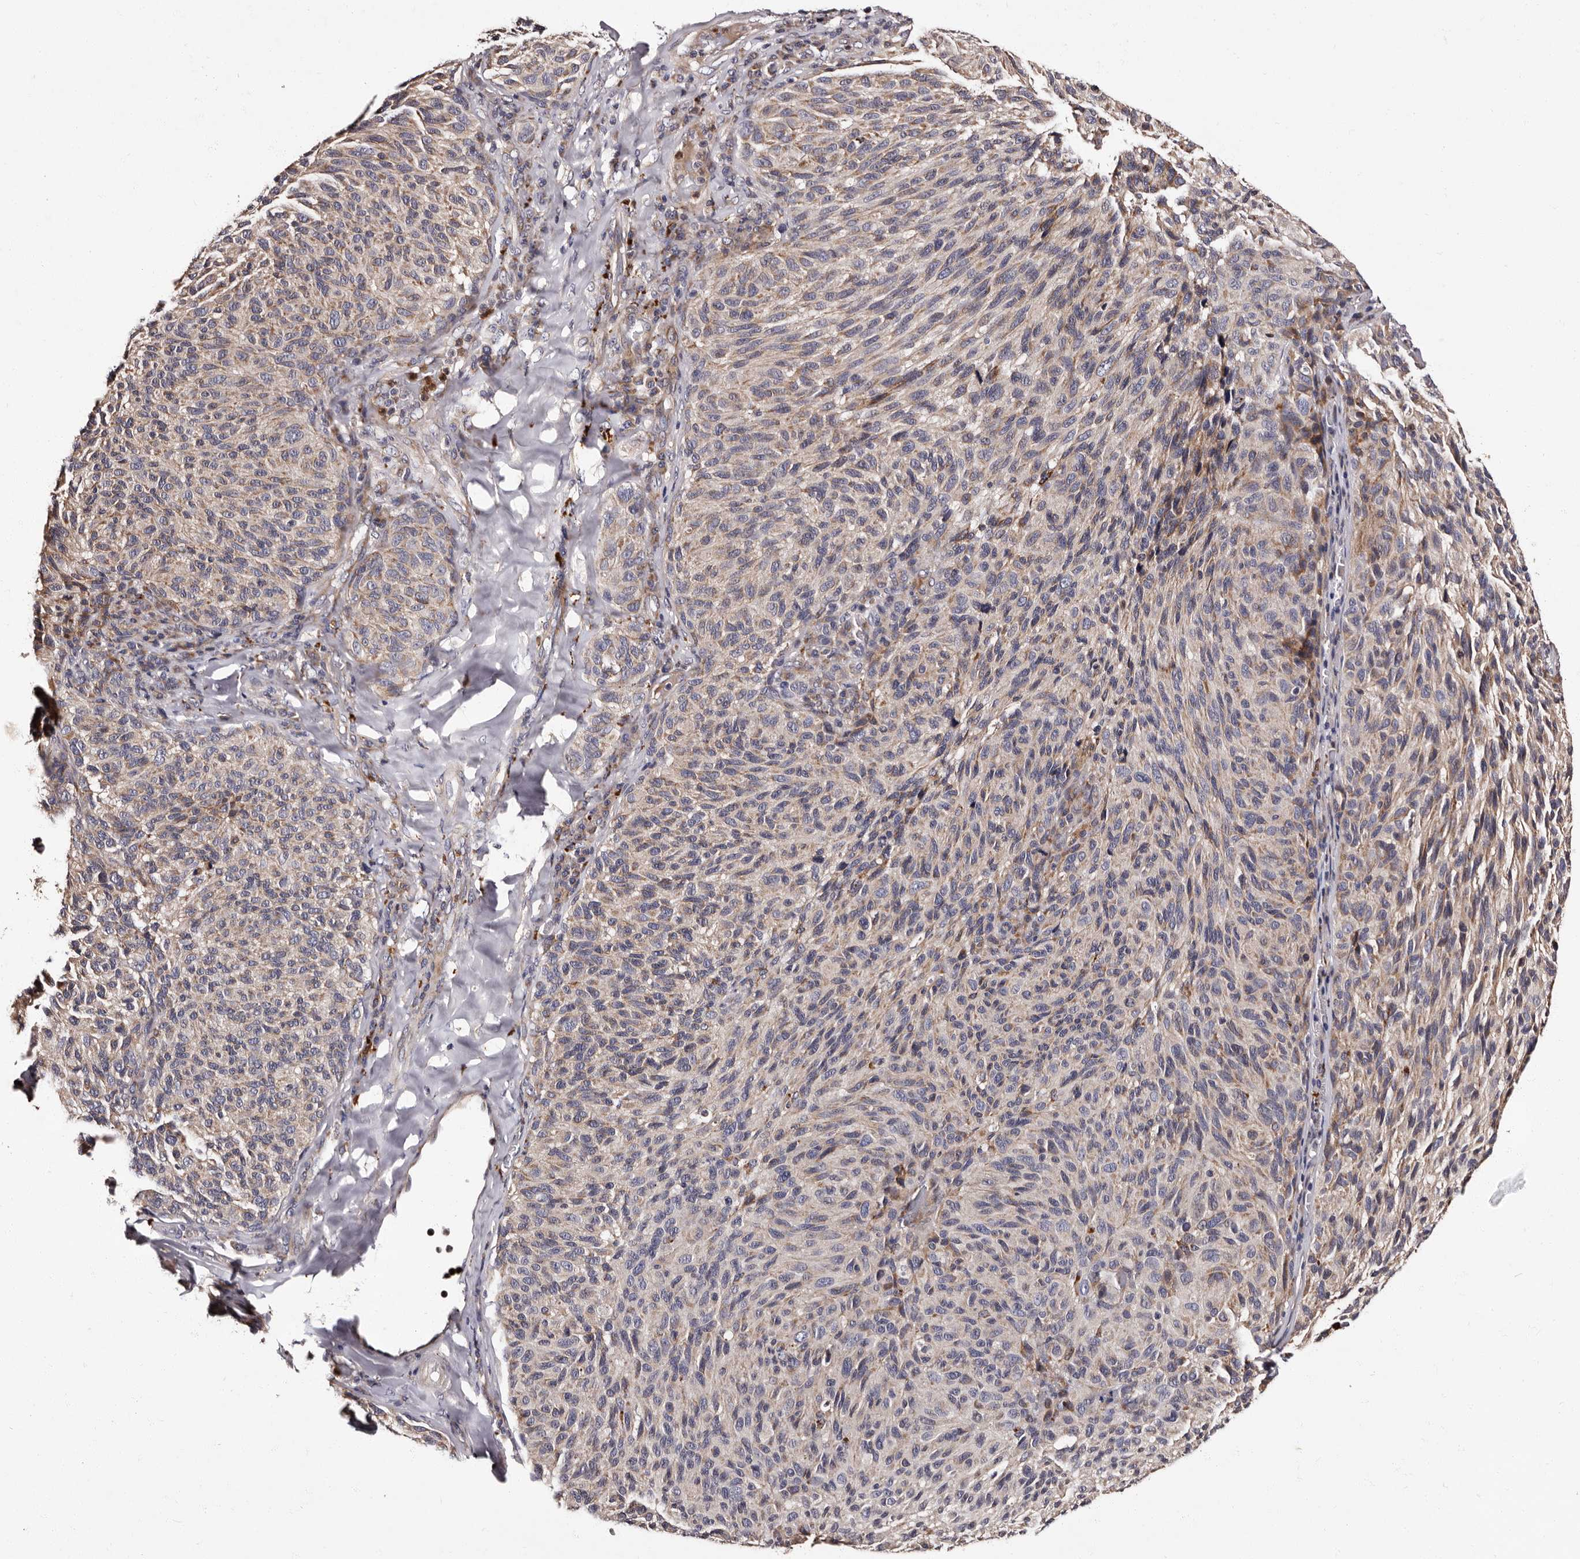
{"staining": {"intensity": "weak", "quantity": "<25%", "location": "cytoplasmic/membranous"}, "tissue": "melanoma", "cell_type": "Tumor cells", "image_type": "cancer", "snomed": [{"axis": "morphology", "description": "Malignant melanoma, NOS"}, {"axis": "topography", "description": "Skin"}], "caption": "This image is of melanoma stained with immunohistochemistry (IHC) to label a protein in brown with the nuclei are counter-stained blue. There is no staining in tumor cells. (Stains: DAB immunohistochemistry (IHC) with hematoxylin counter stain, Microscopy: brightfield microscopy at high magnification).", "gene": "ADCK5", "patient": {"sex": "female", "age": 73}}